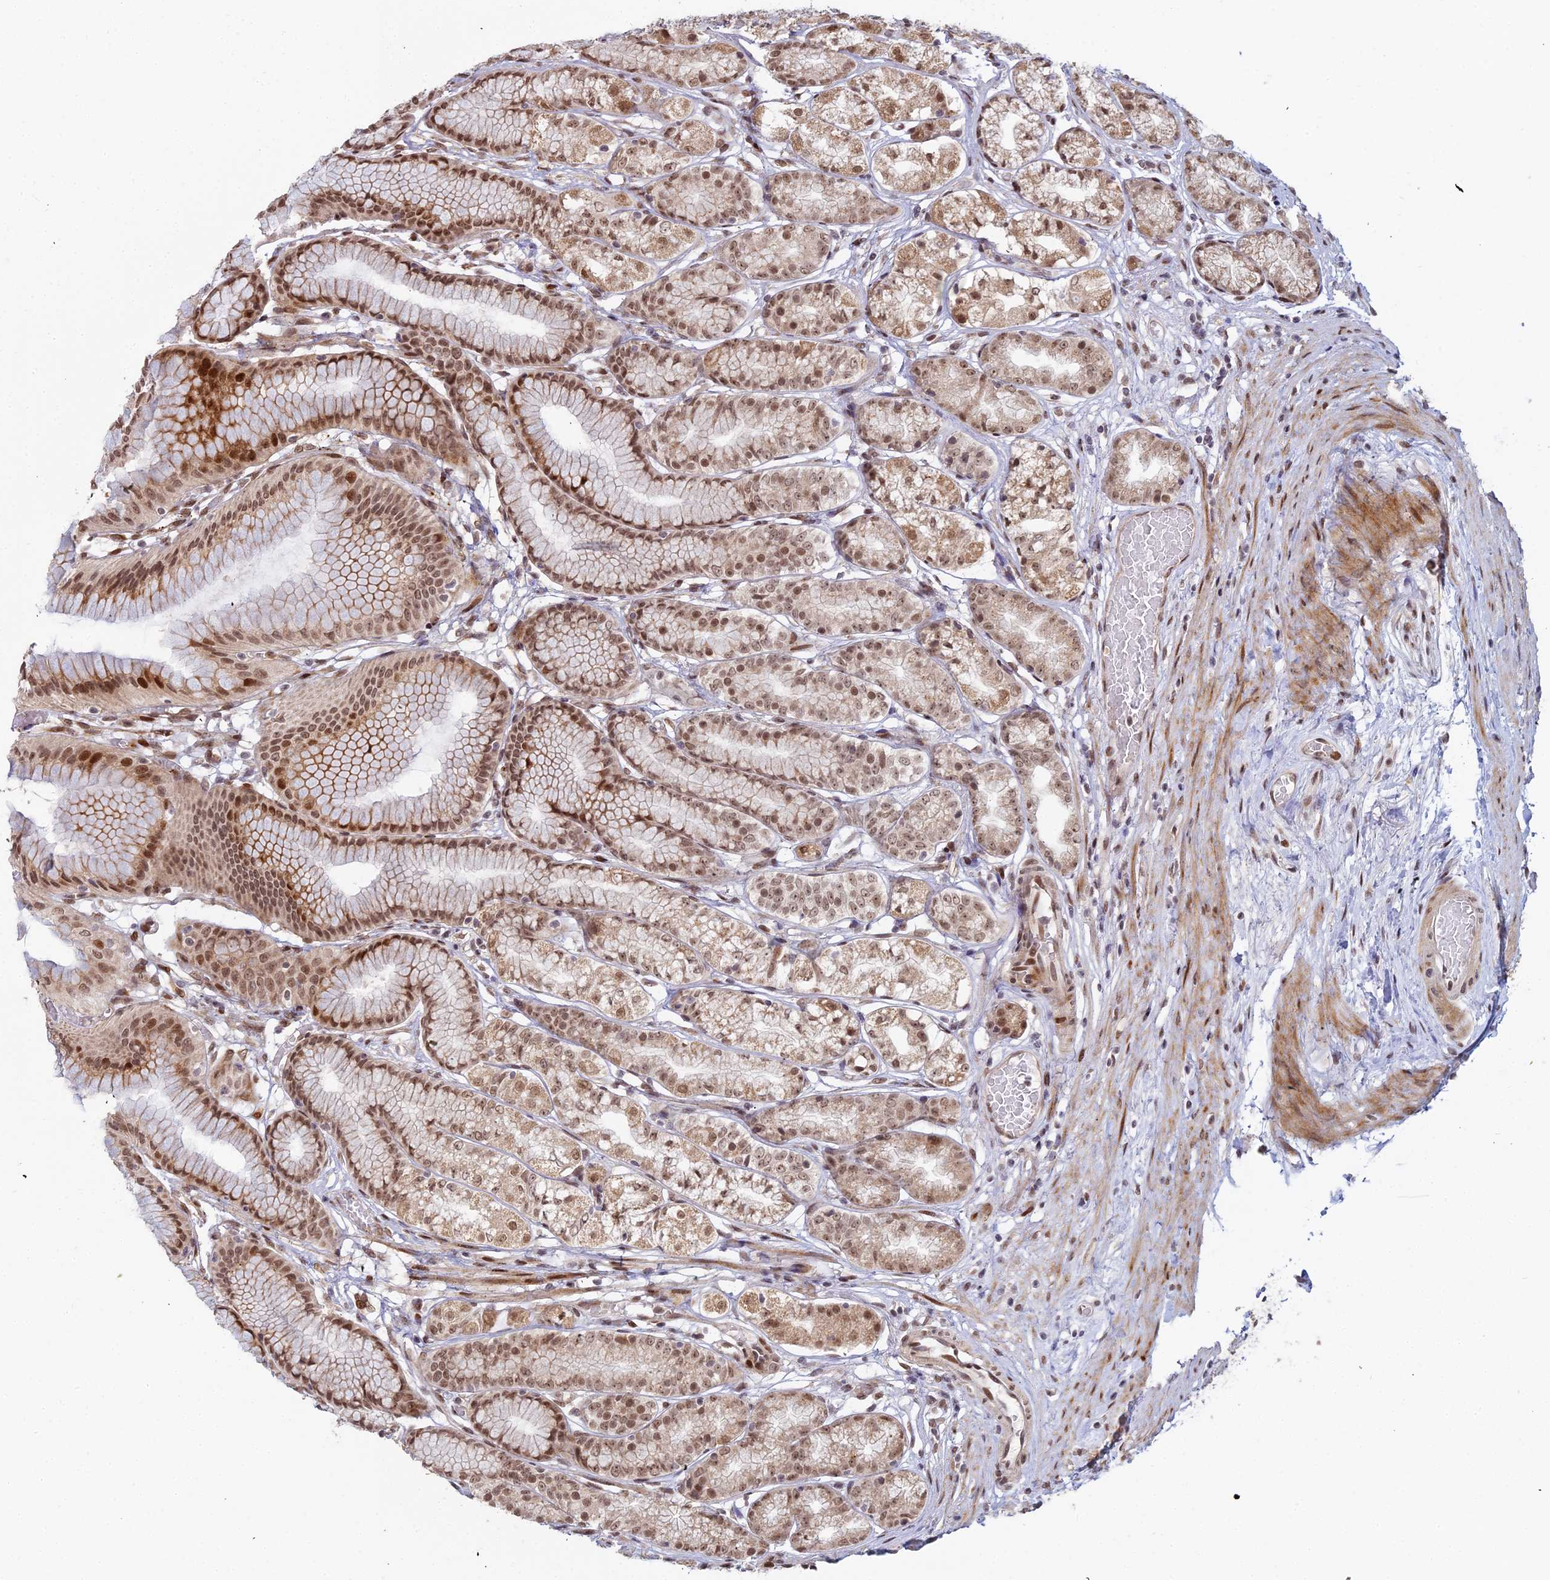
{"staining": {"intensity": "strong", "quantity": ">75%", "location": "cytoplasmic/membranous,nuclear"}, "tissue": "stomach", "cell_type": "Glandular cells", "image_type": "normal", "snomed": [{"axis": "morphology", "description": "Normal tissue, NOS"}, {"axis": "morphology", "description": "Adenocarcinoma, NOS"}, {"axis": "morphology", "description": "Adenocarcinoma, High grade"}, {"axis": "topography", "description": "Stomach, upper"}, {"axis": "topography", "description": "Stomach"}], "caption": "Stomach stained with DAB (3,3'-diaminobenzidine) IHC displays high levels of strong cytoplasmic/membranous,nuclear positivity in approximately >75% of glandular cells.", "gene": "ABCA2", "patient": {"sex": "female", "age": 65}}